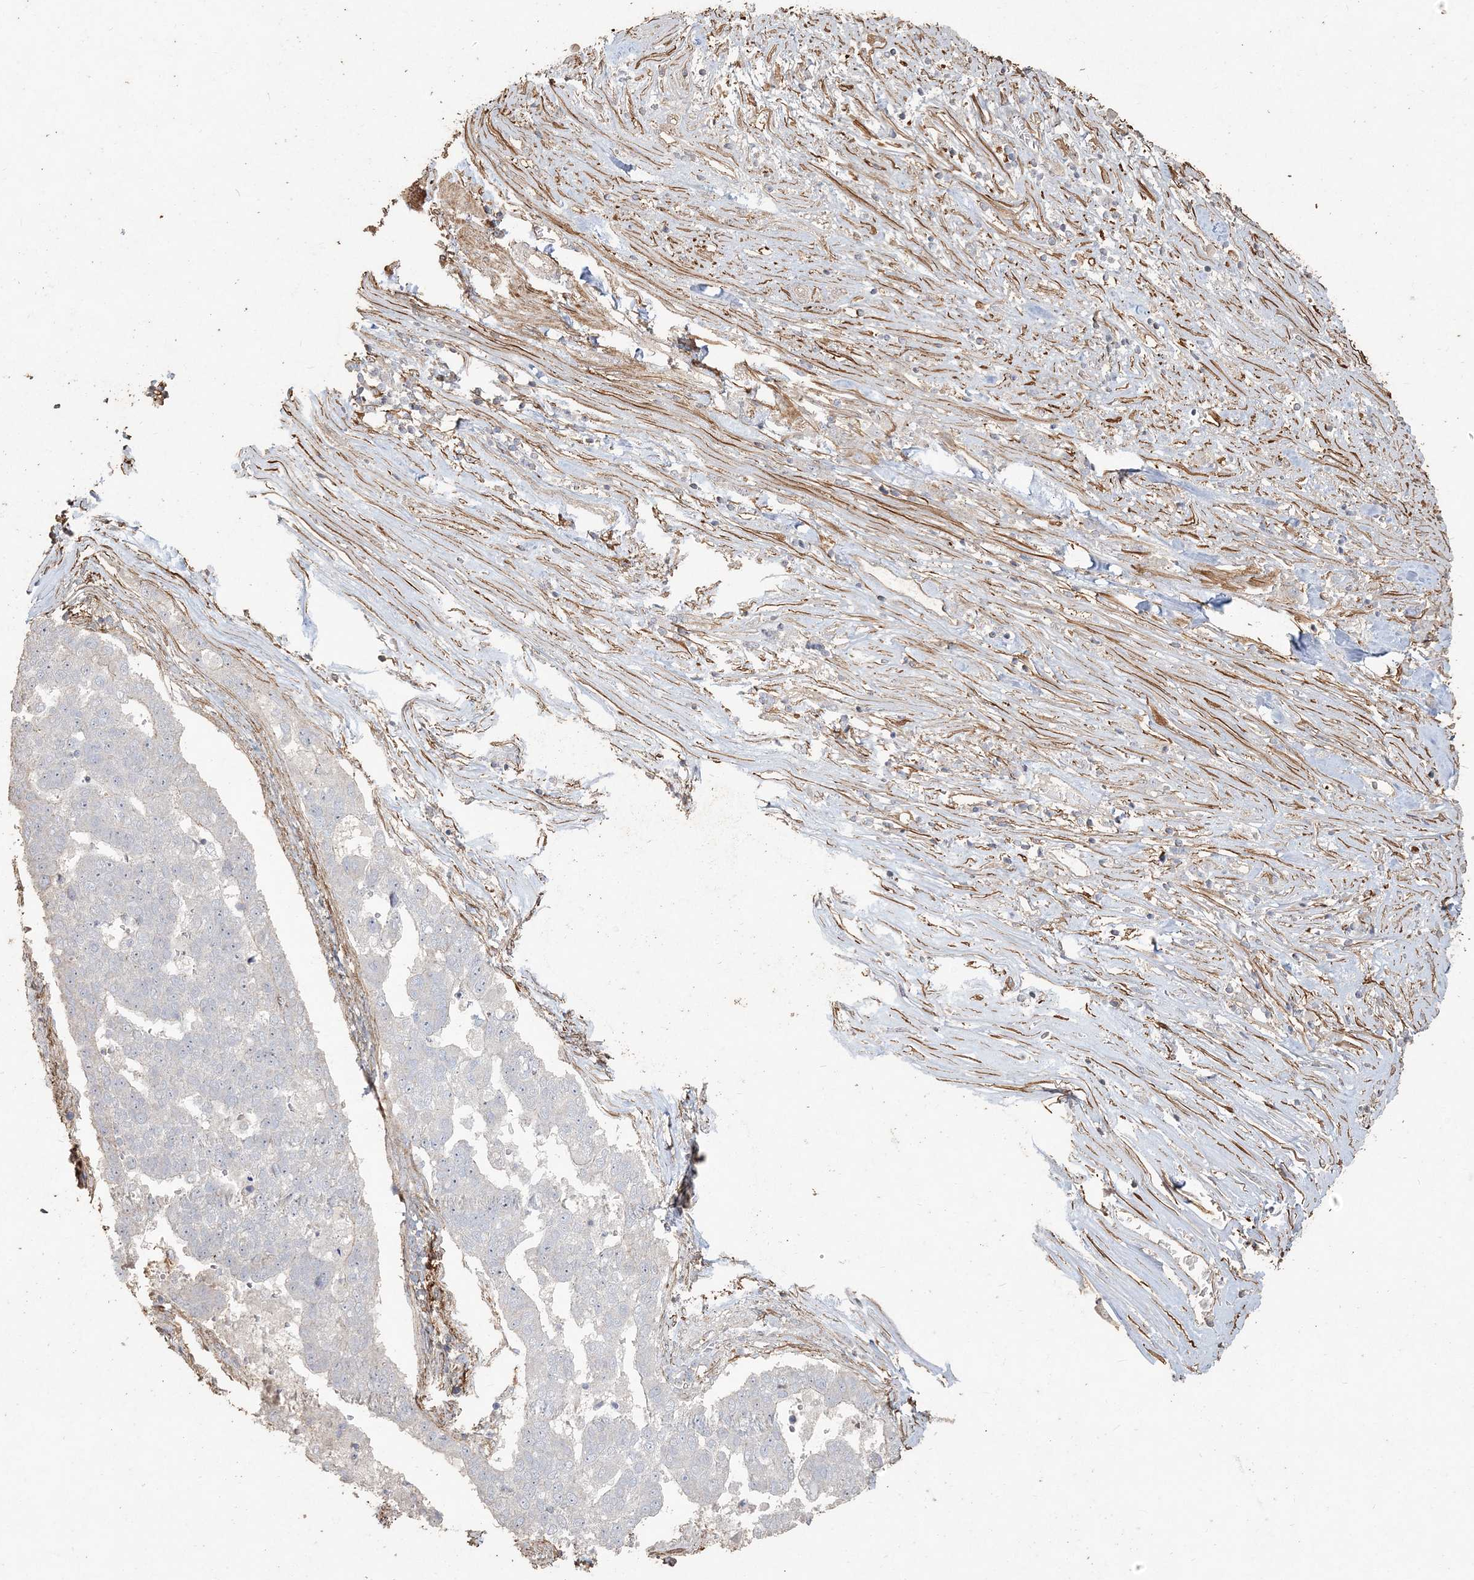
{"staining": {"intensity": "negative", "quantity": "none", "location": "none"}, "tissue": "pancreatic cancer", "cell_type": "Tumor cells", "image_type": "cancer", "snomed": [{"axis": "morphology", "description": "Adenocarcinoma, NOS"}, {"axis": "topography", "description": "Pancreas"}], "caption": "IHC image of pancreatic cancer (adenocarcinoma) stained for a protein (brown), which exhibits no staining in tumor cells.", "gene": "RNF145", "patient": {"sex": "female", "age": 61}}